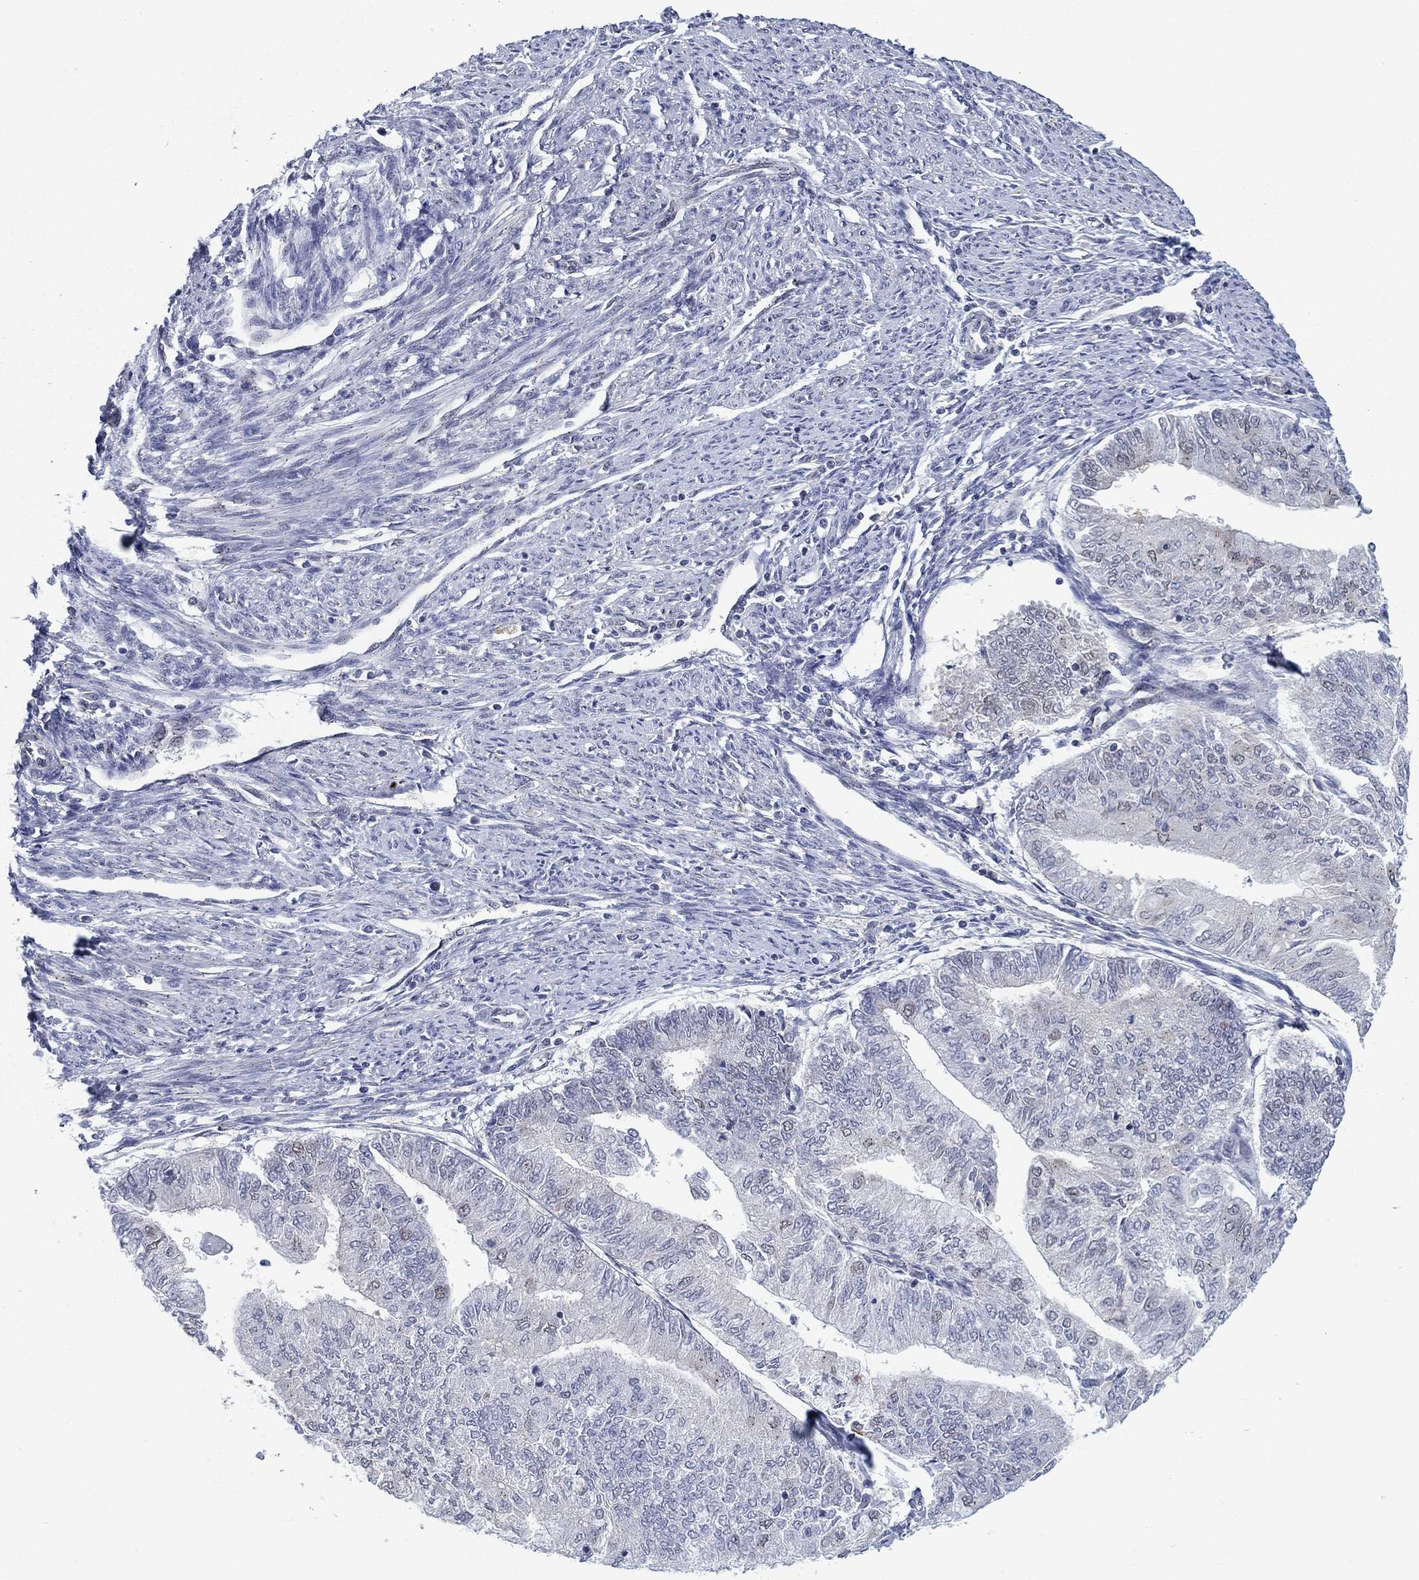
{"staining": {"intensity": "negative", "quantity": "none", "location": "none"}, "tissue": "endometrial cancer", "cell_type": "Tumor cells", "image_type": "cancer", "snomed": [{"axis": "morphology", "description": "Adenocarcinoma, NOS"}, {"axis": "topography", "description": "Endometrium"}], "caption": "Adenocarcinoma (endometrial) stained for a protein using immunohistochemistry demonstrates no expression tumor cells.", "gene": "SH3RF1", "patient": {"sex": "female", "age": 59}}